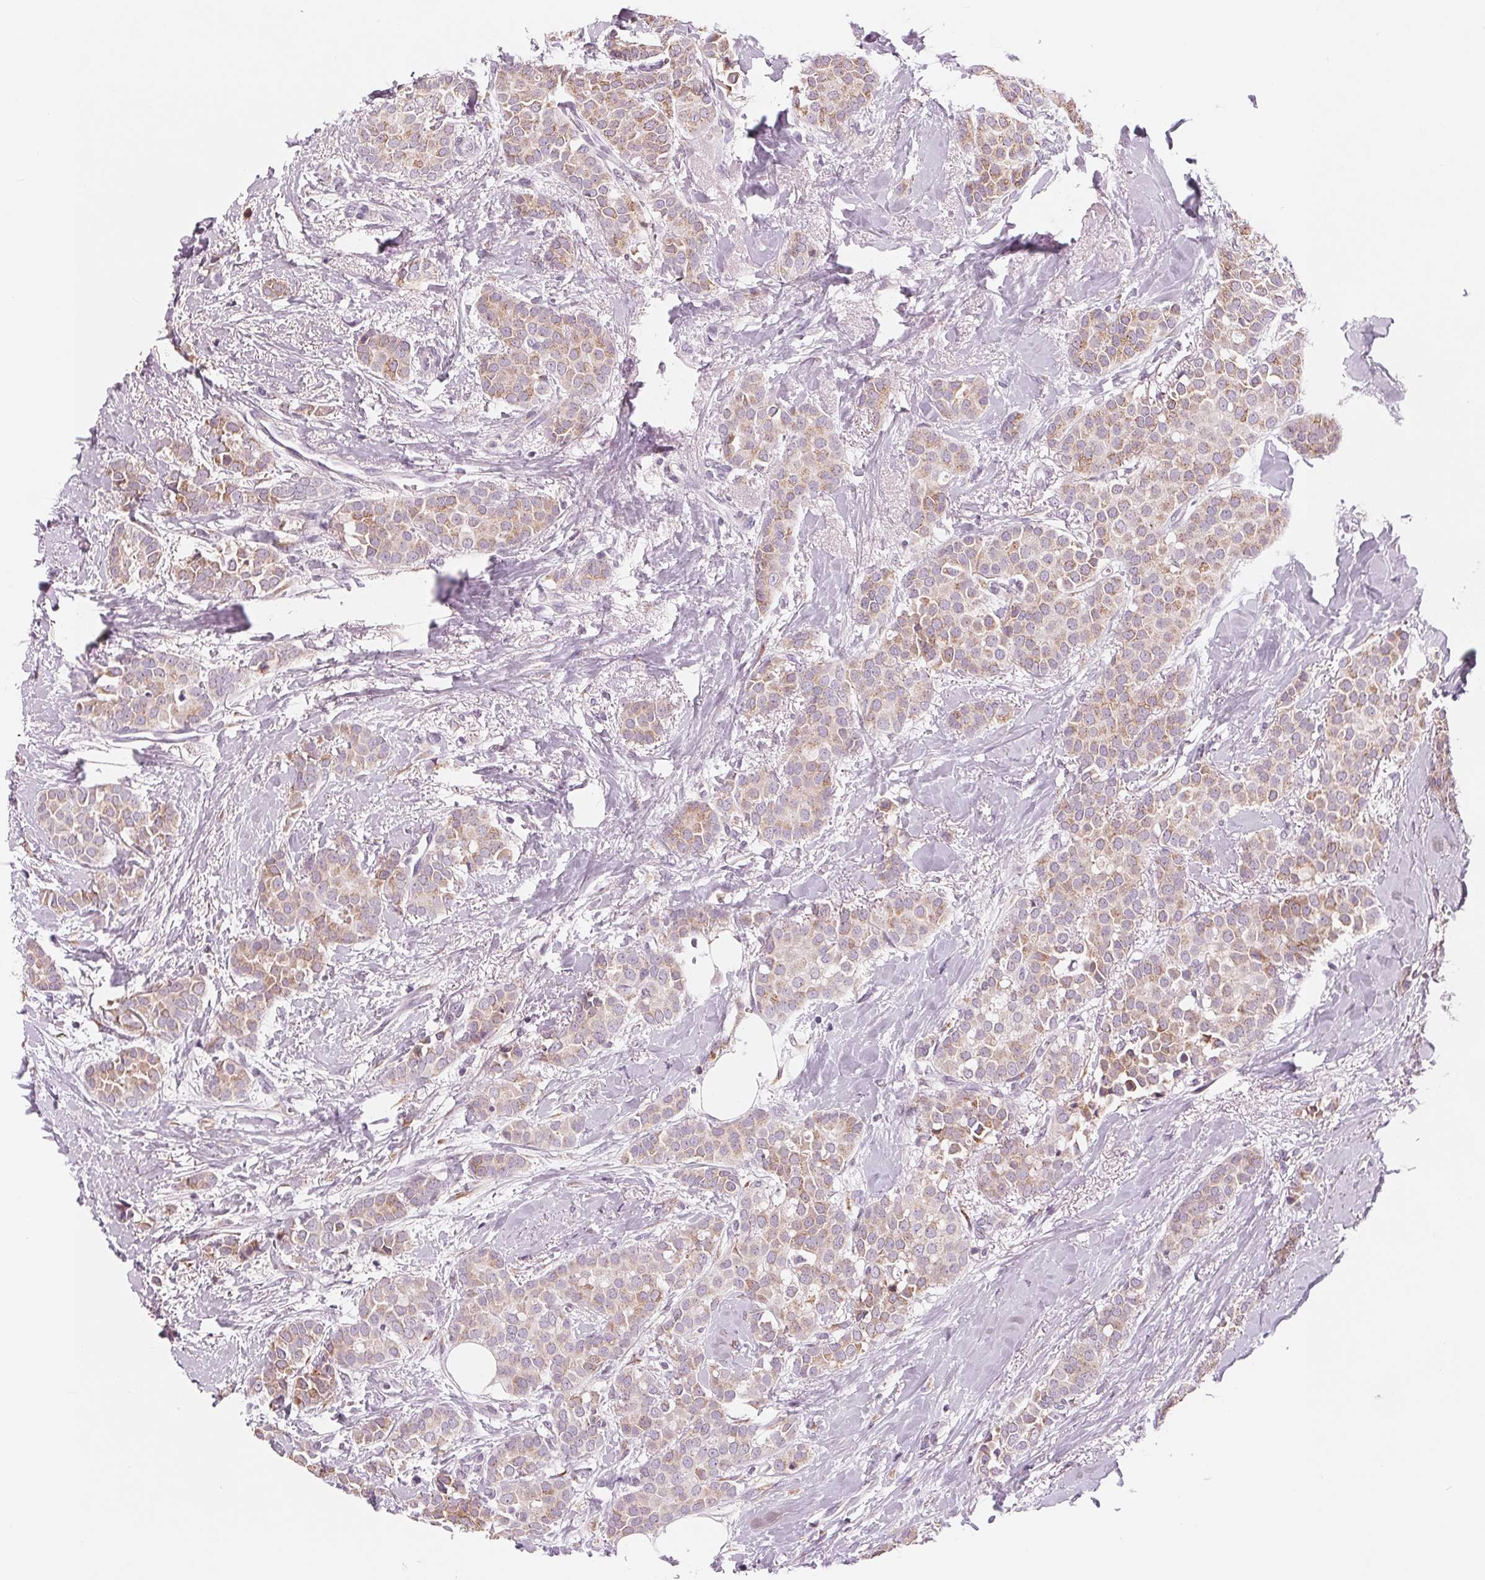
{"staining": {"intensity": "weak", "quantity": "25%-75%", "location": "cytoplasmic/membranous"}, "tissue": "breast cancer", "cell_type": "Tumor cells", "image_type": "cancer", "snomed": [{"axis": "morphology", "description": "Duct carcinoma"}, {"axis": "topography", "description": "Breast"}], "caption": "There is low levels of weak cytoplasmic/membranous staining in tumor cells of breast cancer (invasive ductal carcinoma), as demonstrated by immunohistochemical staining (brown color).", "gene": "IL9R", "patient": {"sex": "female", "age": 79}}